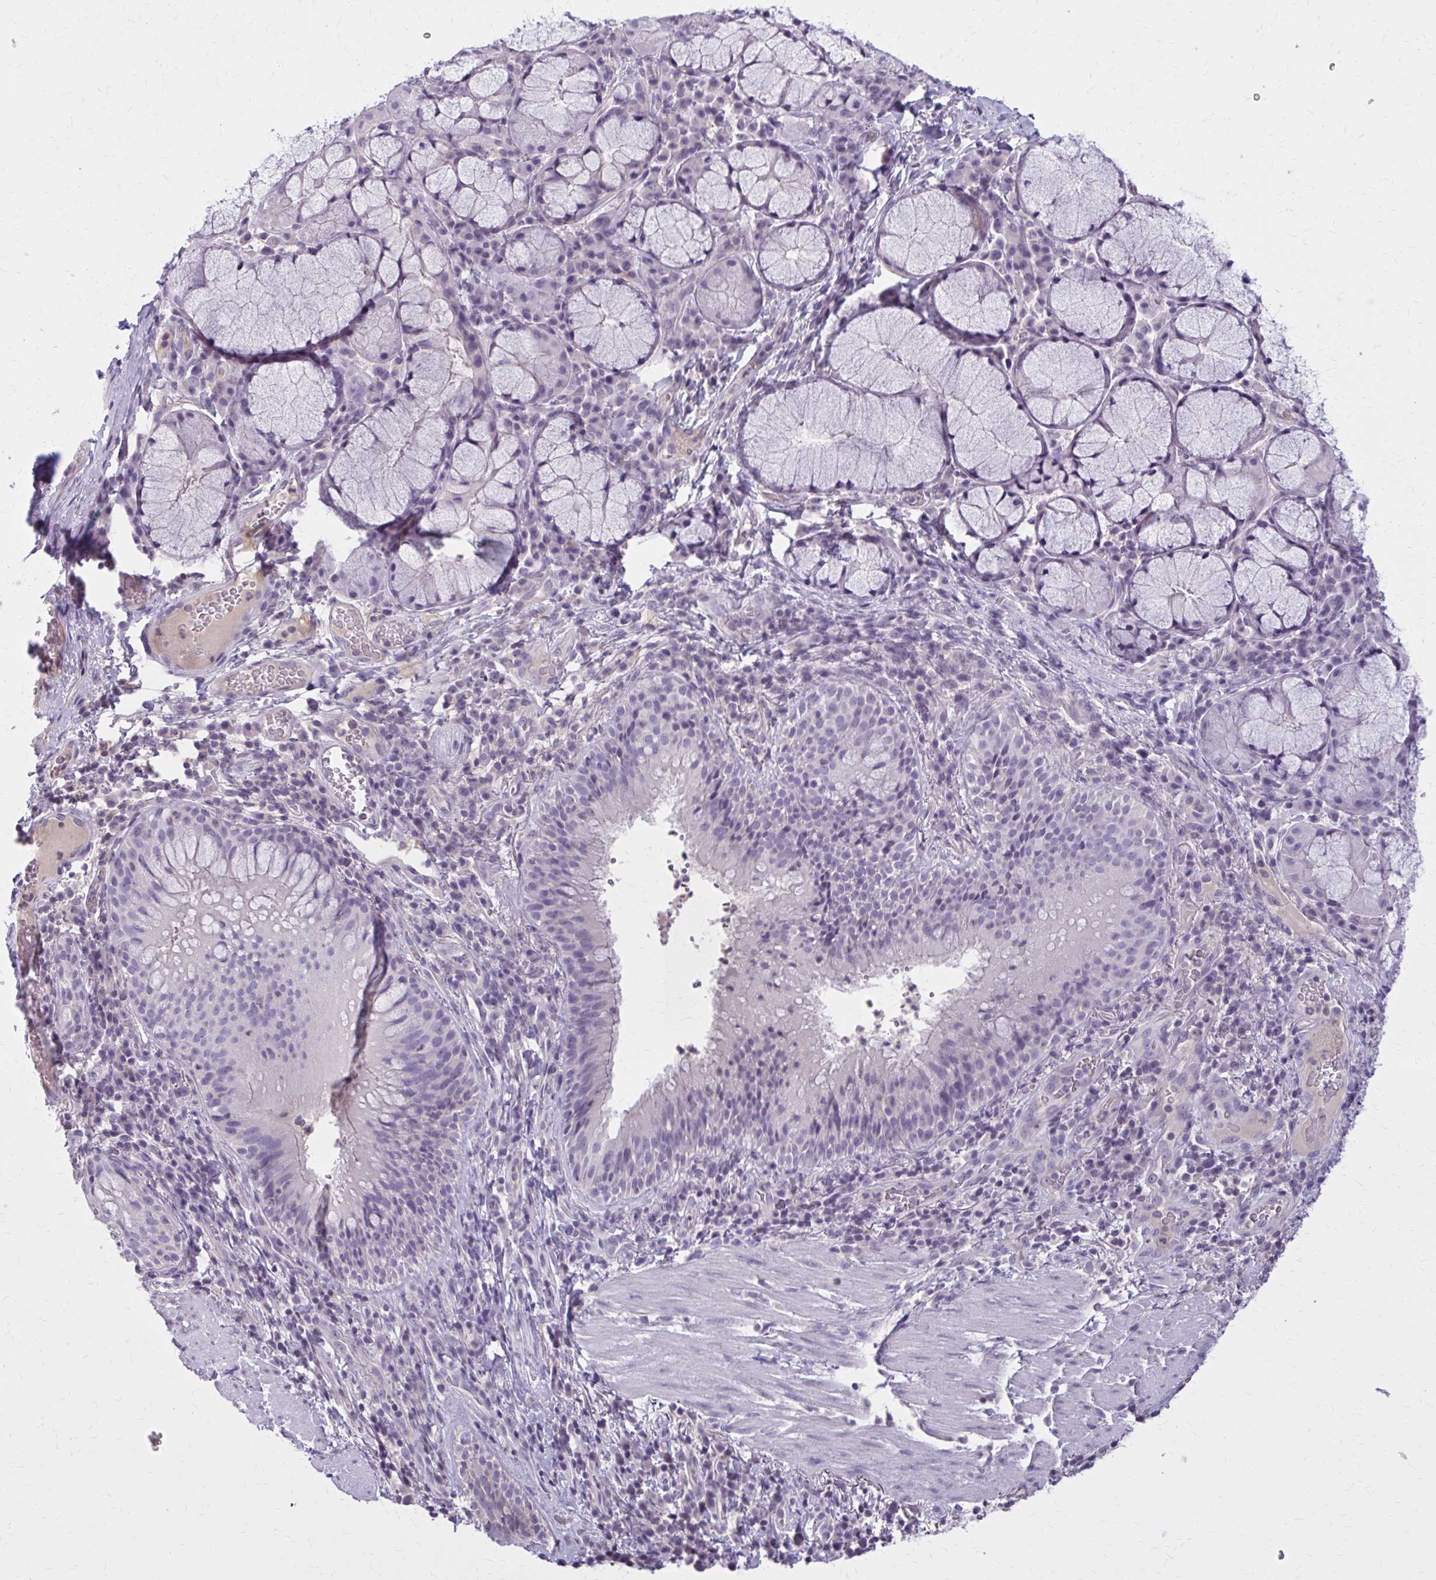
{"staining": {"intensity": "weak", "quantity": "<25%", "location": "cytoplasmic/membranous"}, "tissue": "bronchus", "cell_type": "Respiratory epithelial cells", "image_type": "normal", "snomed": [{"axis": "morphology", "description": "Normal tissue, NOS"}, {"axis": "topography", "description": "Lymph node"}, {"axis": "topography", "description": "Bronchus"}], "caption": "Immunohistochemistry histopathology image of unremarkable bronchus stained for a protein (brown), which exhibits no staining in respiratory epithelial cells. (DAB IHC, high magnification).", "gene": "OR4A47", "patient": {"sex": "male", "age": 56}}